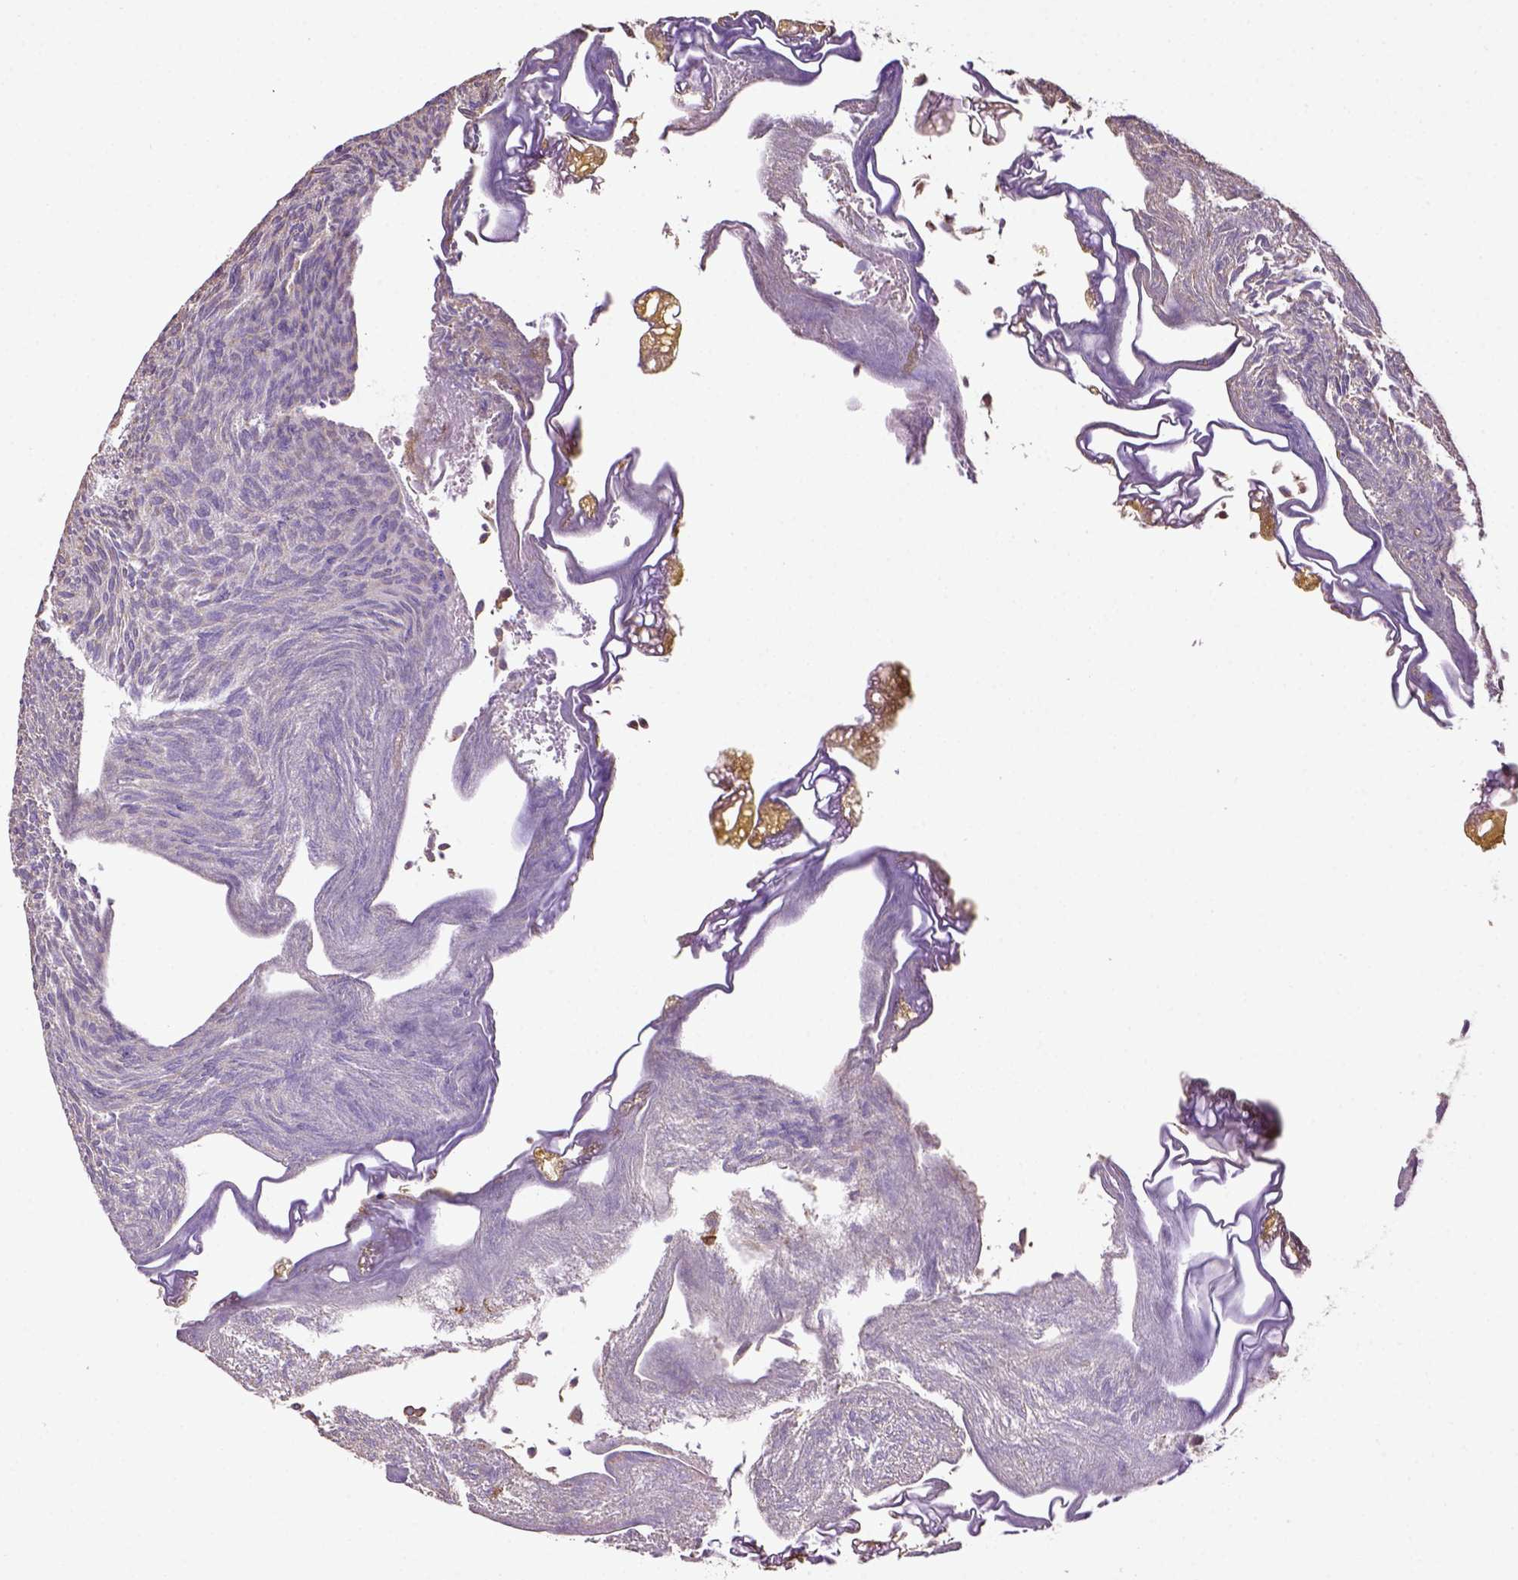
{"staining": {"intensity": "weak", "quantity": ">75%", "location": "cytoplasmic/membranous"}, "tissue": "urothelial cancer", "cell_type": "Tumor cells", "image_type": "cancer", "snomed": [{"axis": "morphology", "description": "Urothelial carcinoma, Low grade"}, {"axis": "topography", "description": "Urinary bladder"}], "caption": "This micrograph shows IHC staining of low-grade urothelial carcinoma, with low weak cytoplasmic/membranous positivity in approximately >75% of tumor cells.", "gene": "WDR17", "patient": {"sex": "male", "age": 77}}